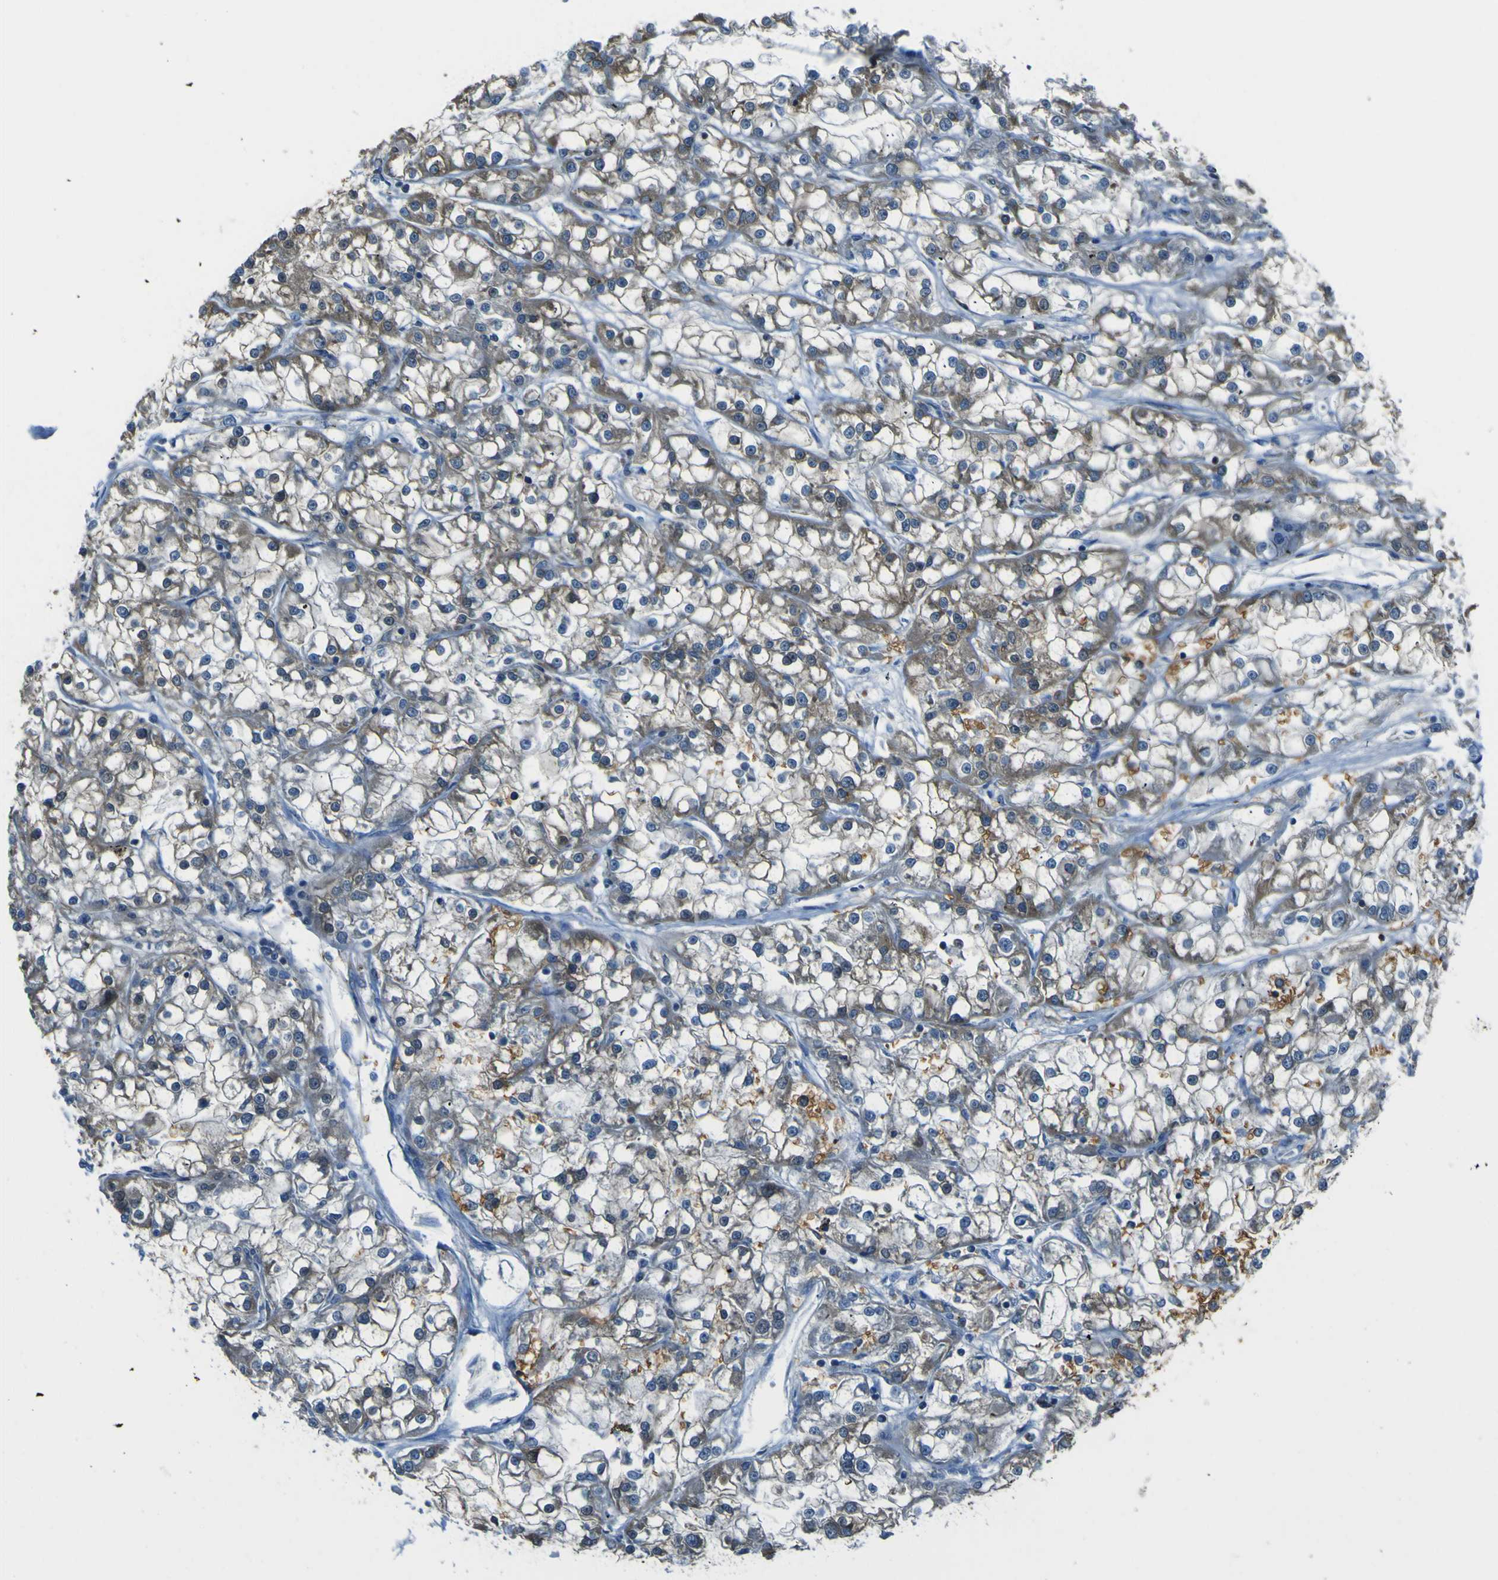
{"staining": {"intensity": "moderate", "quantity": ">75%", "location": "cytoplasmic/membranous"}, "tissue": "renal cancer", "cell_type": "Tumor cells", "image_type": "cancer", "snomed": [{"axis": "morphology", "description": "Adenocarcinoma, NOS"}, {"axis": "topography", "description": "Kidney"}], "caption": "High-magnification brightfield microscopy of renal cancer stained with DAB (brown) and counterstained with hematoxylin (blue). tumor cells exhibit moderate cytoplasmic/membranous expression is seen in about>75% of cells.", "gene": "STIM1", "patient": {"sex": "female", "age": 52}}